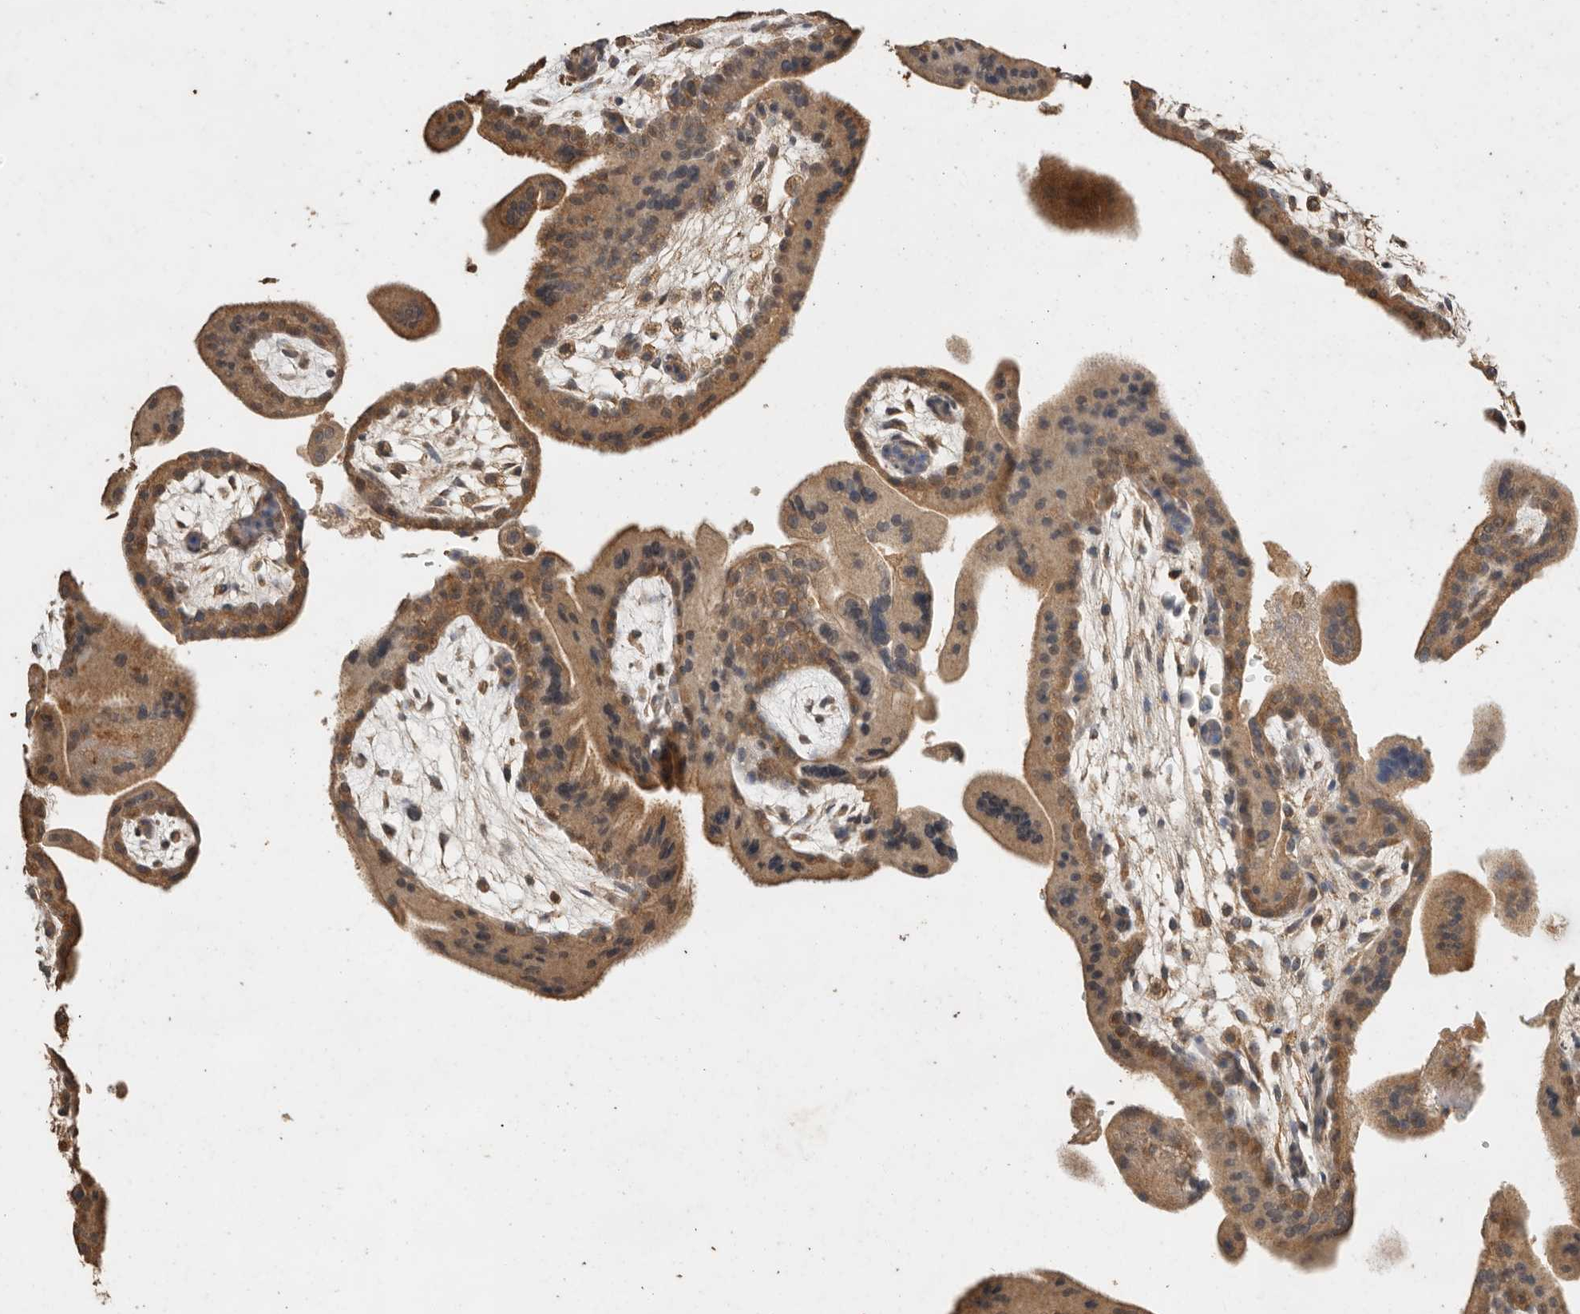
{"staining": {"intensity": "moderate", "quantity": ">75%", "location": "cytoplasmic/membranous"}, "tissue": "placenta", "cell_type": "Trophoblastic cells", "image_type": "normal", "snomed": [{"axis": "morphology", "description": "Normal tissue, NOS"}, {"axis": "topography", "description": "Placenta"}], "caption": "Immunohistochemistry (DAB (3,3'-diaminobenzidine)) staining of normal placenta demonstrates moderate cytoplasmic/membranous protein expression in approximately >75% of trophoblastic cells.", "gene": "CTF1", "patient": {"sex": "female", "age": 35}}